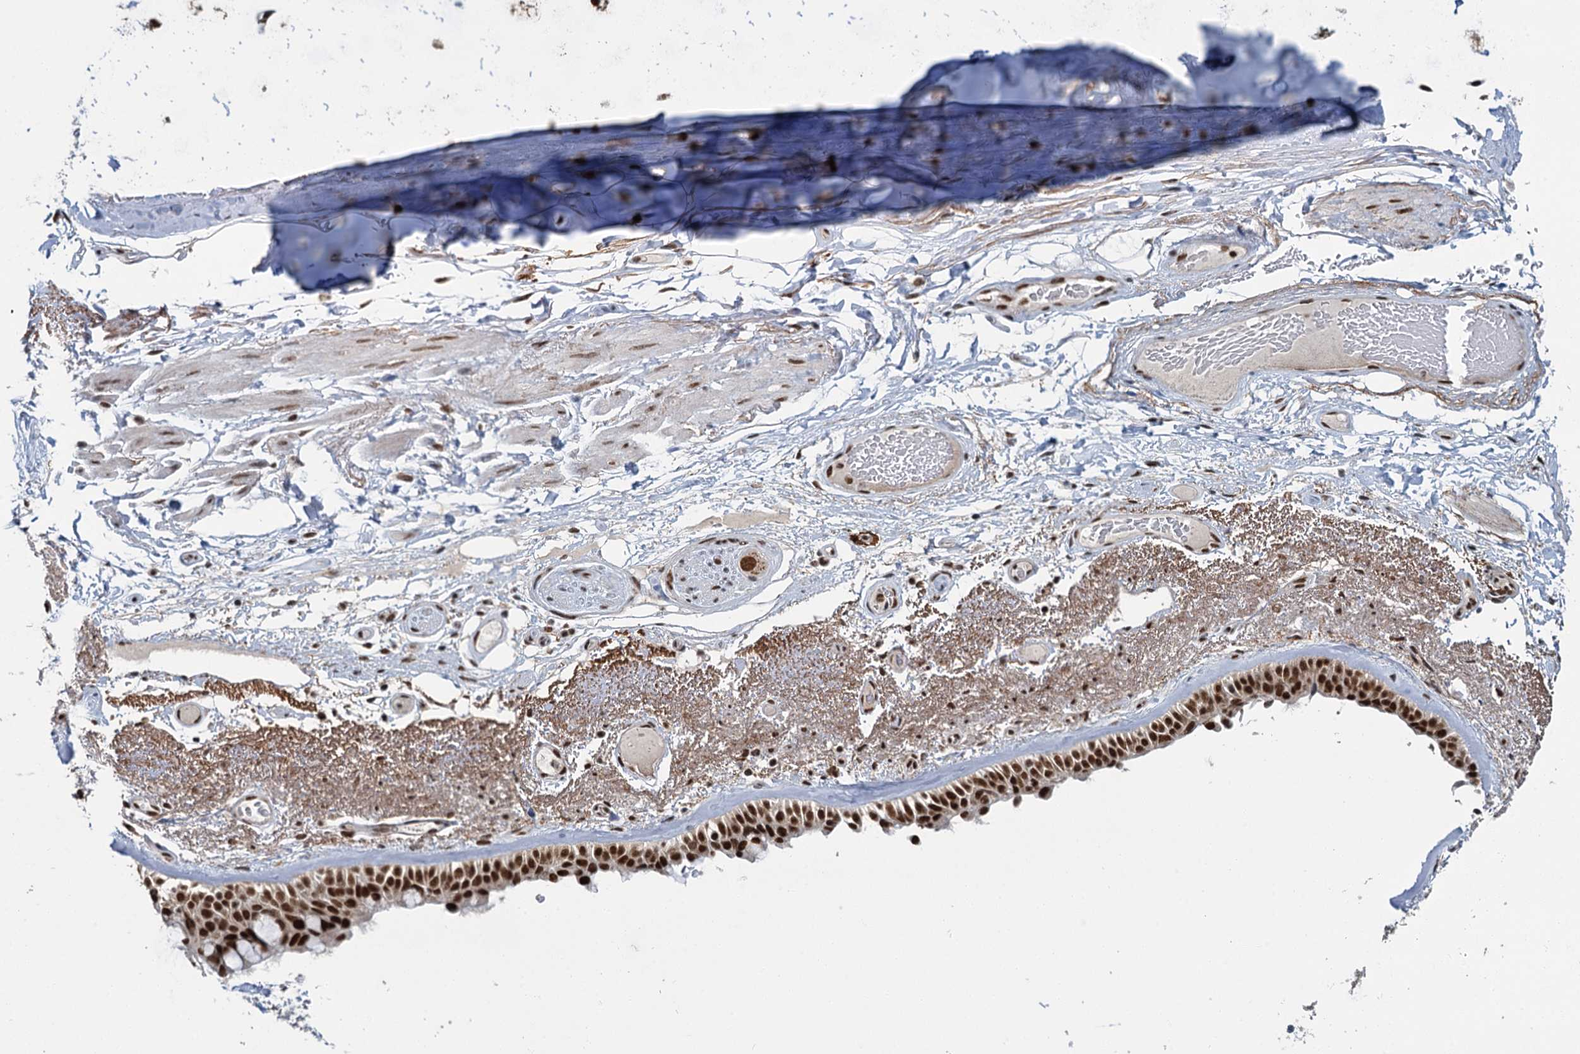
{"staining": {"intensity": "strong", "quantity": "25%-75%", "location": "nuclear"}, "tissue": "bronchus", "cell_type": "Respiratory epithelial cells", "image_type": "normal", "snomed": [{"axis": "morphology", "description": "Normal tissue, NOS"}, {"axis": "morphology", "description": "Squamous cell carcinoma, NOS"}, {"axis": "topography", "description": "Lymph node"}, {"axis": "topography", "description": "Bronchus"}, {"axis": "topography", "description": "Lung"}], "caption": "This is a photomicrograph of immunohistochemistry (IHC) staining of unremarkable bronchus, which shows strong expression in the nuclear of respiratory epithelial cells.", "gene": "PPHLN1", "patient": {"sex": "male", "age": 66}}